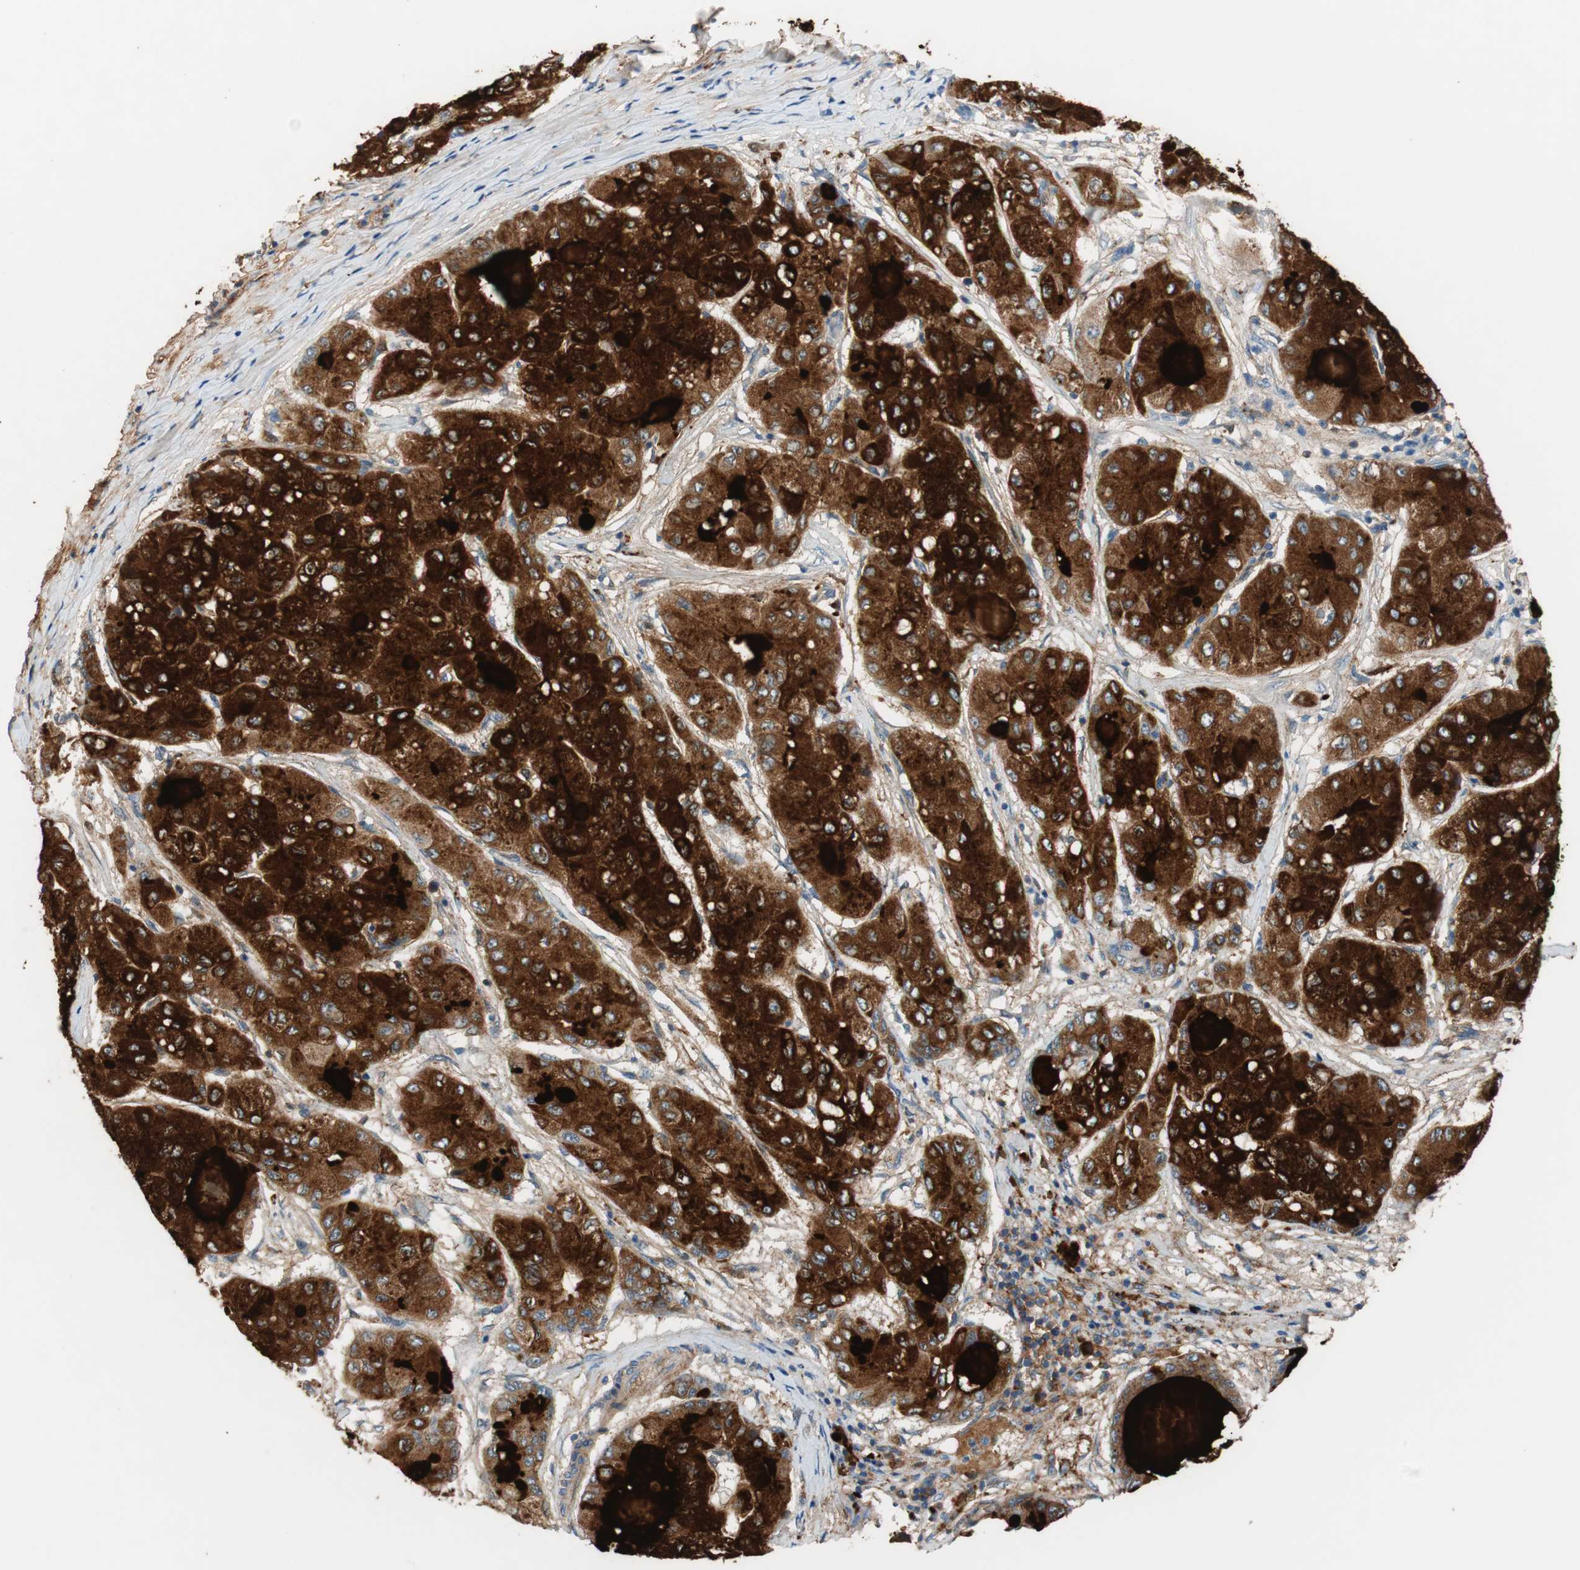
{"staining": {"intensity": "strong", "quantity": ">75%", "location": "cytoplasmic/membranous"}, "tissue": "liver cancer", "cell_type": "Tumor cells", "image_type": "cancer", "snomed": [{"axis": "morphology", "description": "Carcinoma, Hepatocellular, NOS"}, {"axis": "topography", "description": "Liver"}], "caption": "IHC staining of liver hepatocellular carcinoma, which reveals high levels of strong cytoplasmic/membranous staining in about >75% of tumor cells indicating strong cytoplasmic/membranous protein positivity. The staining was performed using DAB (3,3'-diaminobenzidine) (brown) for protein detection and nuclei were counterstained in hematoxylin (blue).", "gene": "RBP4", "patient": {"sex": "male", "age": 80}}